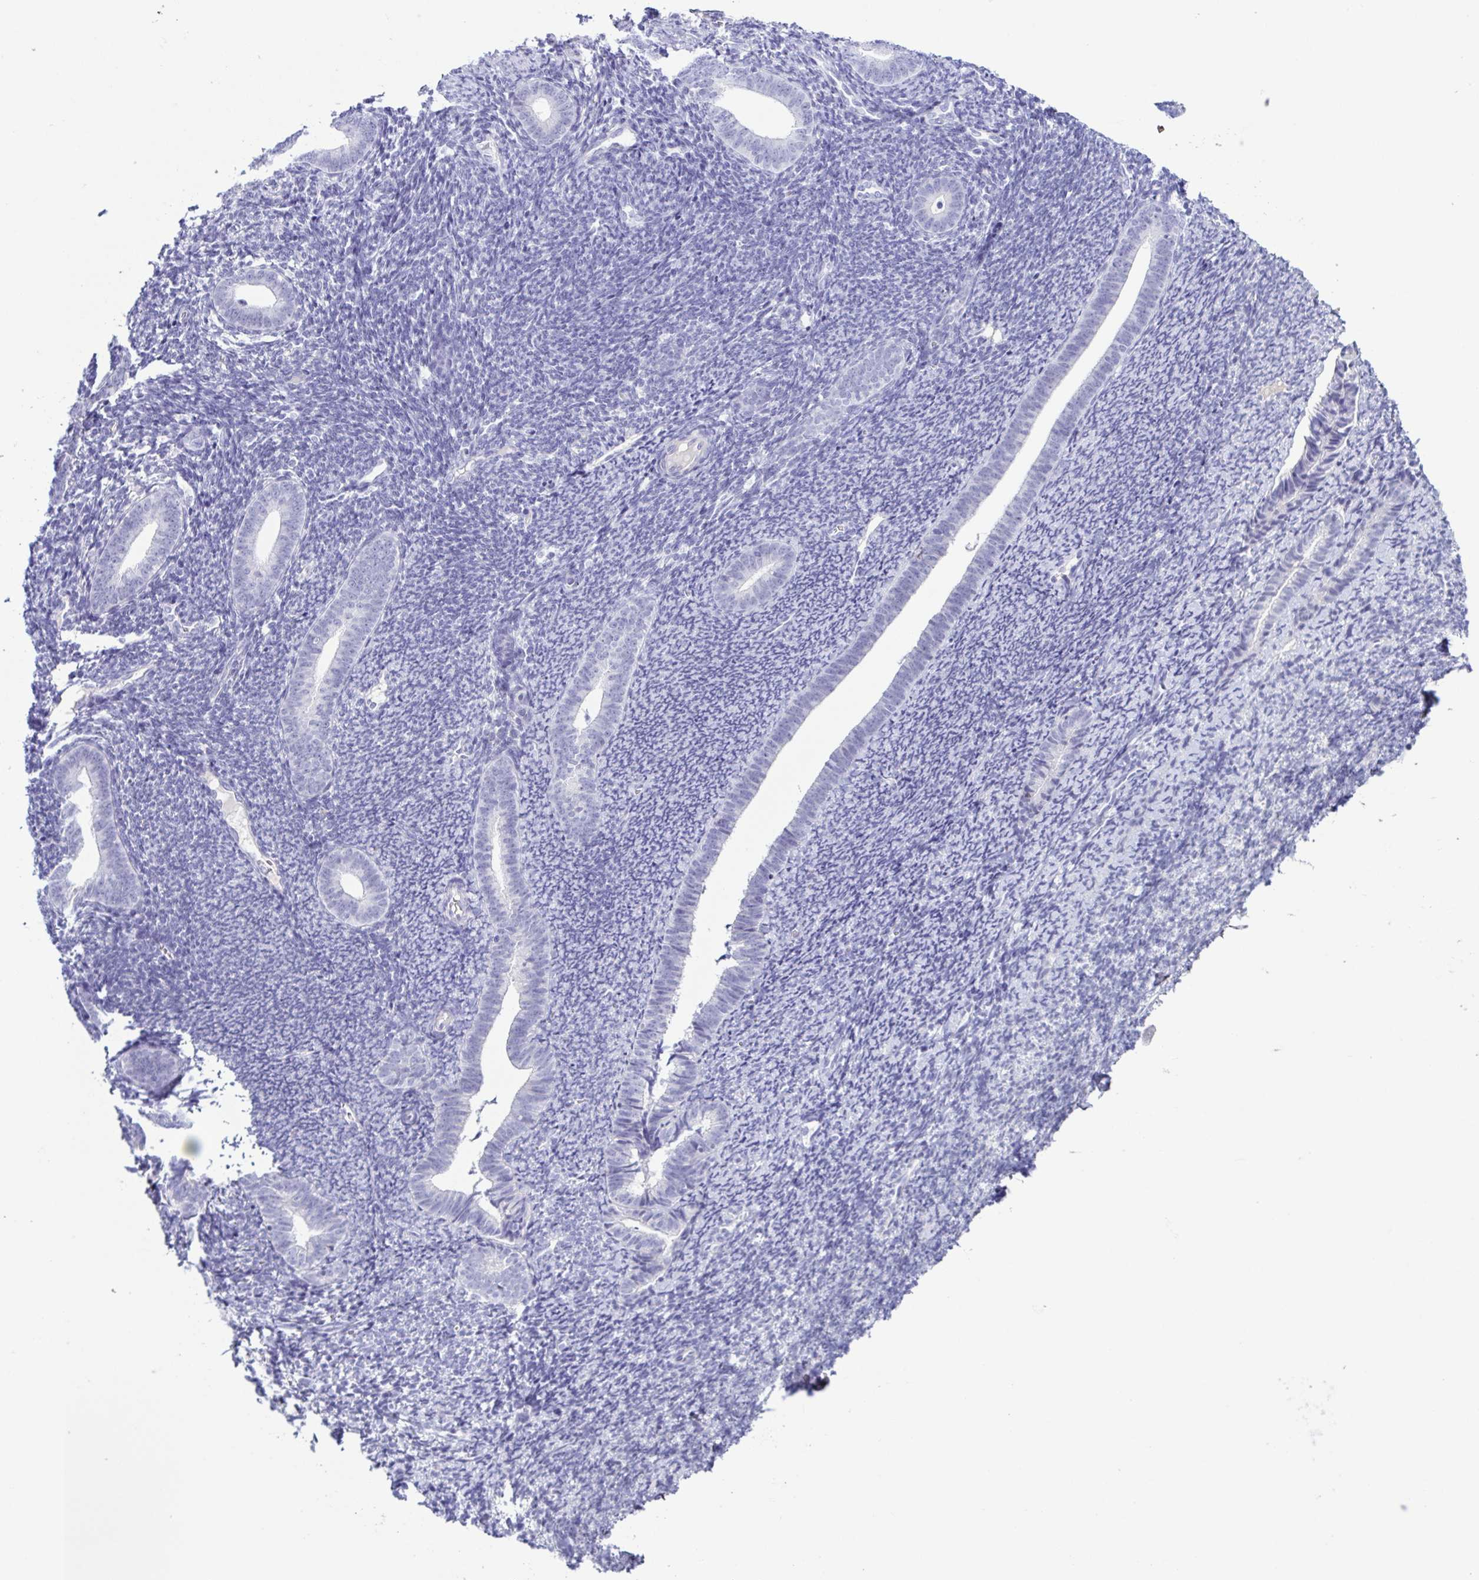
{"staining": {"intensity": "negative", "quantity": "none", "location": "none"}, "tissue": "endometrium", "cell_type": "Cells in endometrial stroma", "image_type": "normal", "snomed": [{"axis": "morphology", "description": "Normal tissue, NOS"}, {"axis": "topography", "description": "Endometrium"}], "caption": "DAB immunohistochemical staining of unremarkable human endometrium displays no significant staining in cells in endometrial stroma. (Brightfield microscopy of DAB (3,3'-diaminobenzidine) IHC at high magnification).", "gene": "TERT", "patient": {"sex": "female", "age": 39}}